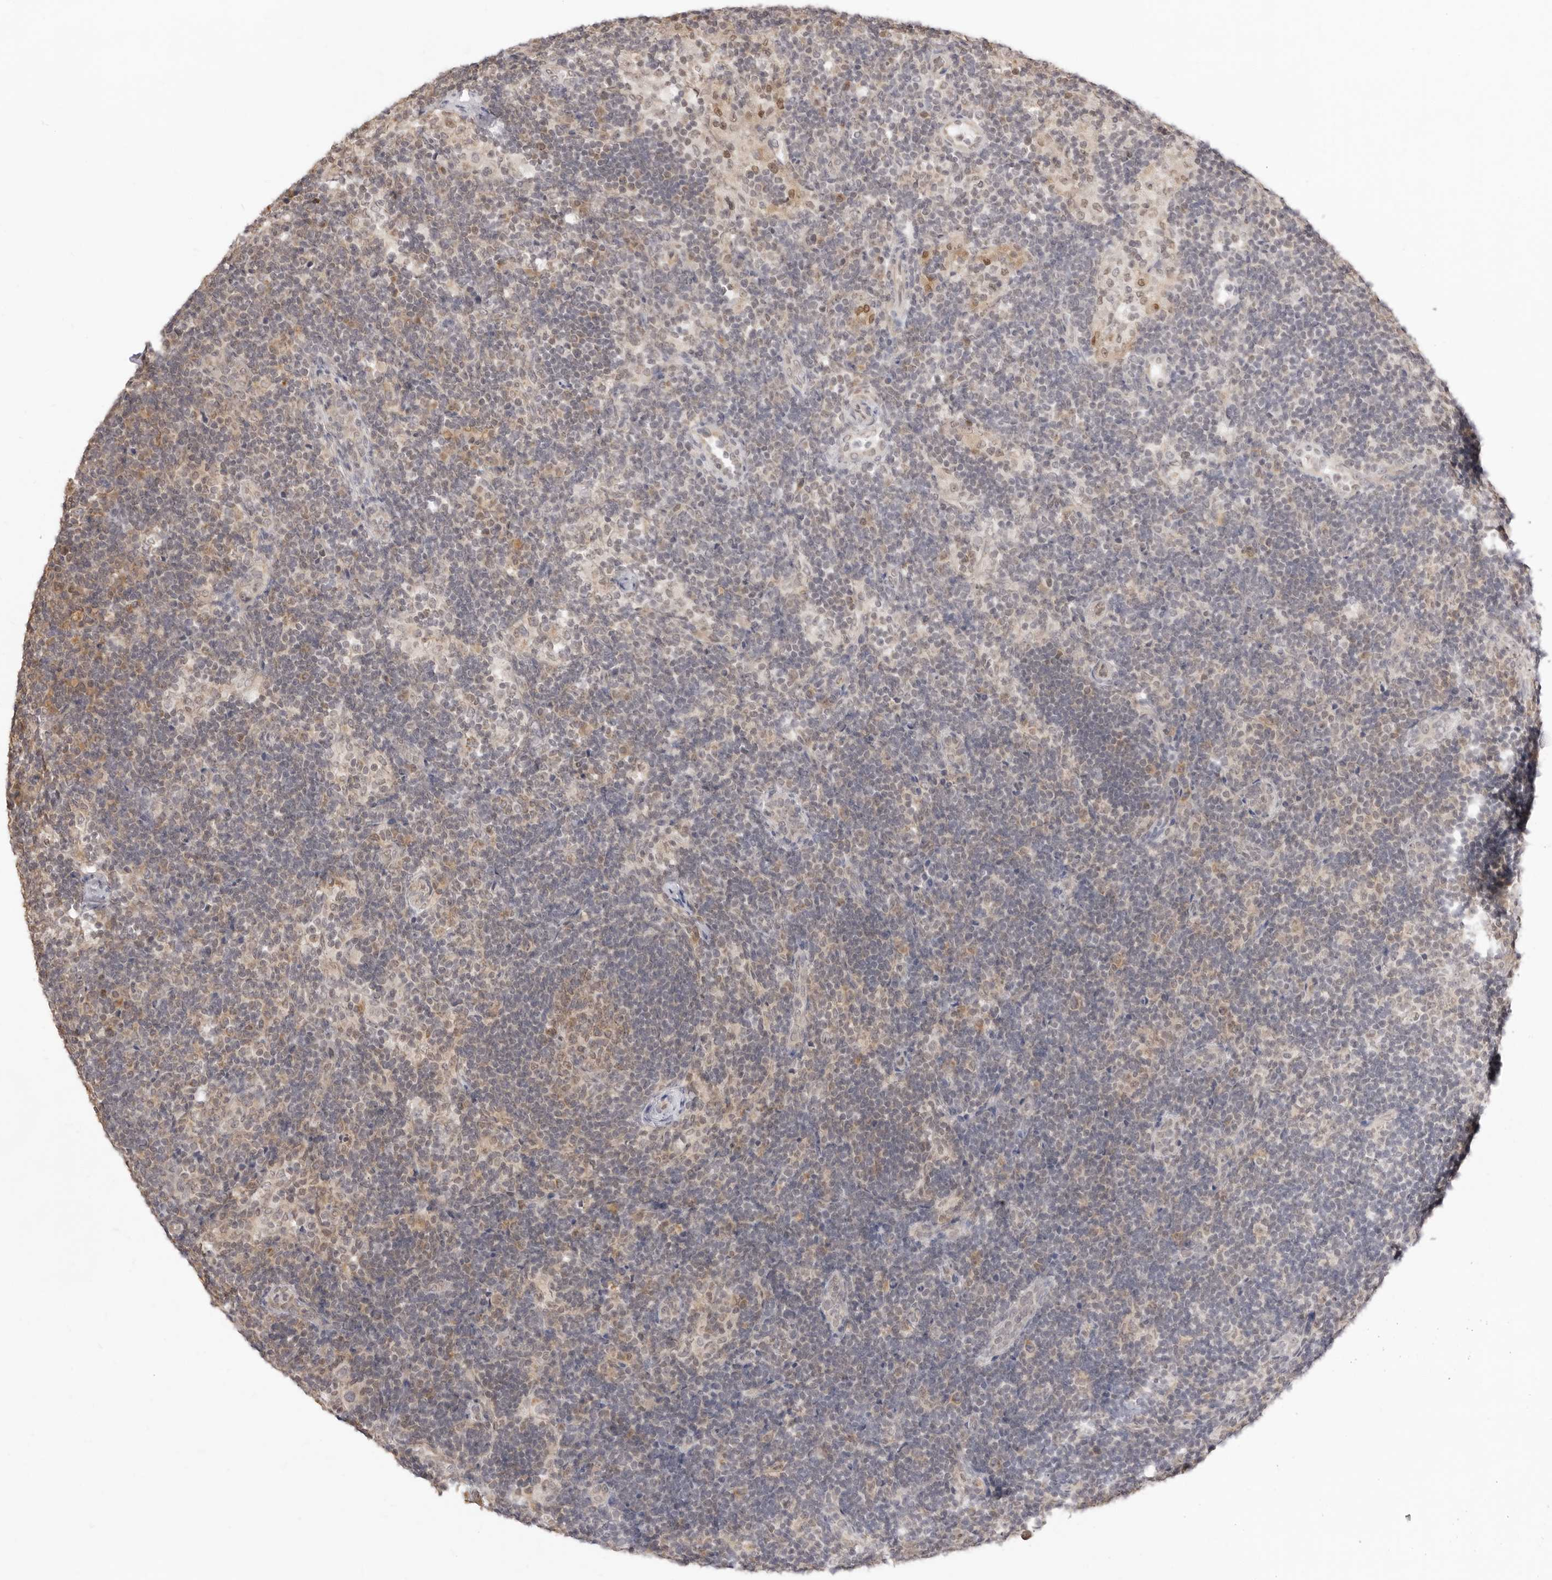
{"staining": {"intensity": "weak", "quantity": ">75%", "location": "cytoplasmic/membranous,nuclear"}, "tissue": "lymph node", "cell_type": "Germinal center cells", "image_type": "normal", "snomed": [{"axis": "morphology", "description": "Normal tissue, NOS"}, {"axis": "topography", "description": "Lymph node"}], "caption": "A low amount of weak cytoplasmic/membranous,nuclear expression is identified in approximately >75% of germinal center cells in unremarkable lymph node.", "gene": "FDPS", "patient": {"sex": "female", "age": 22}}